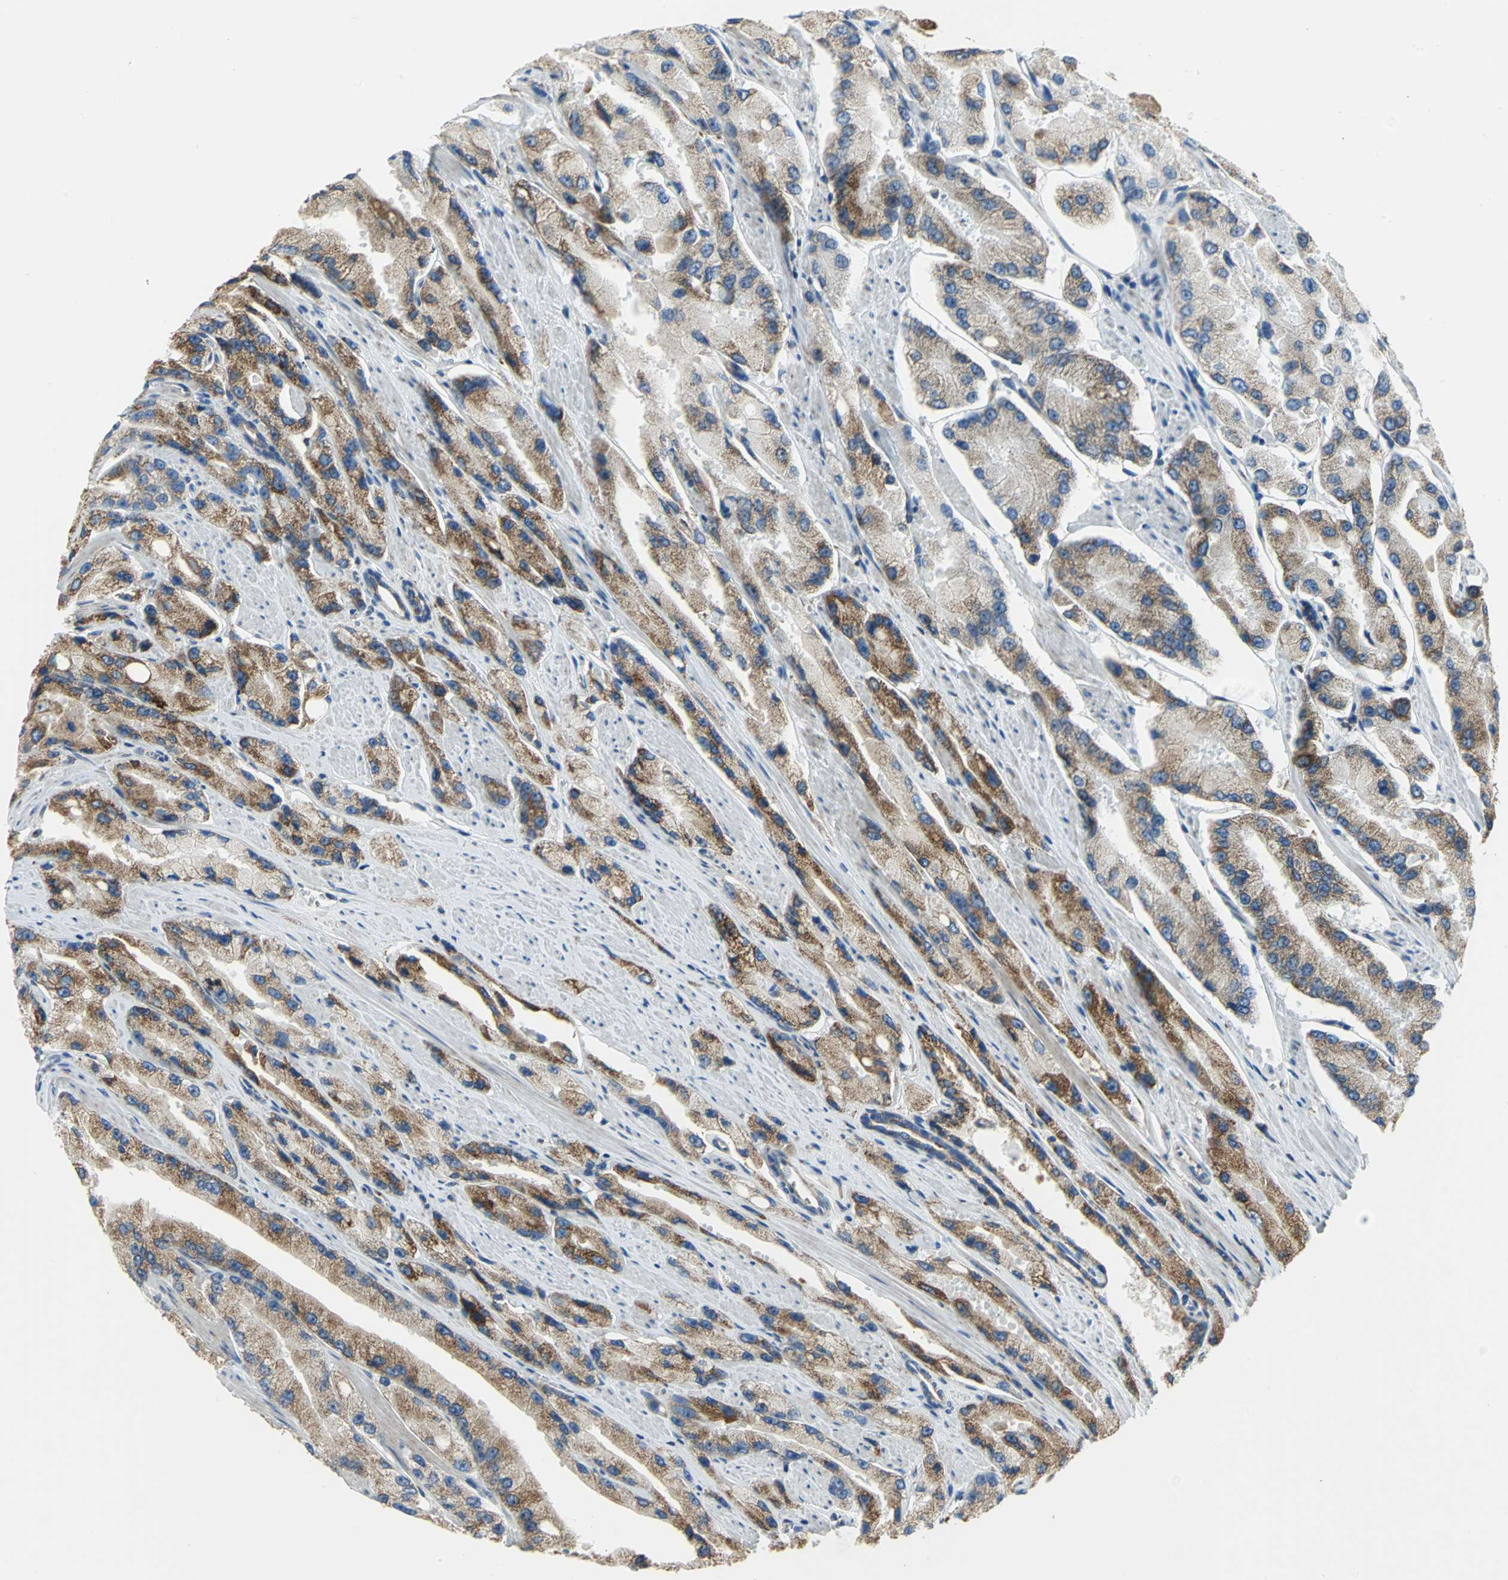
{"staining": {"intensity": "strong", "quantity": ">75%", "location": "cytoplasmic/membranous"}, "tissue": "prostate cancer", "cell_type": "Tumor cells", "image_type": "cancer", "snomed": [{"axis": "morphology", "description": "Adenocarcinoma, High grade"}, {"axis": "topography", "description": "Prostate"}], "caption": "This is an image of immunohistochemistry (IHC) staining of prostate cancer (adenocarcinoma (high-grade)), which shows strong positivity in the cytoplasmic/membranous of tumor cells.", "gene": "TULP4", "patient": {"sex": "male", "age": 58}}